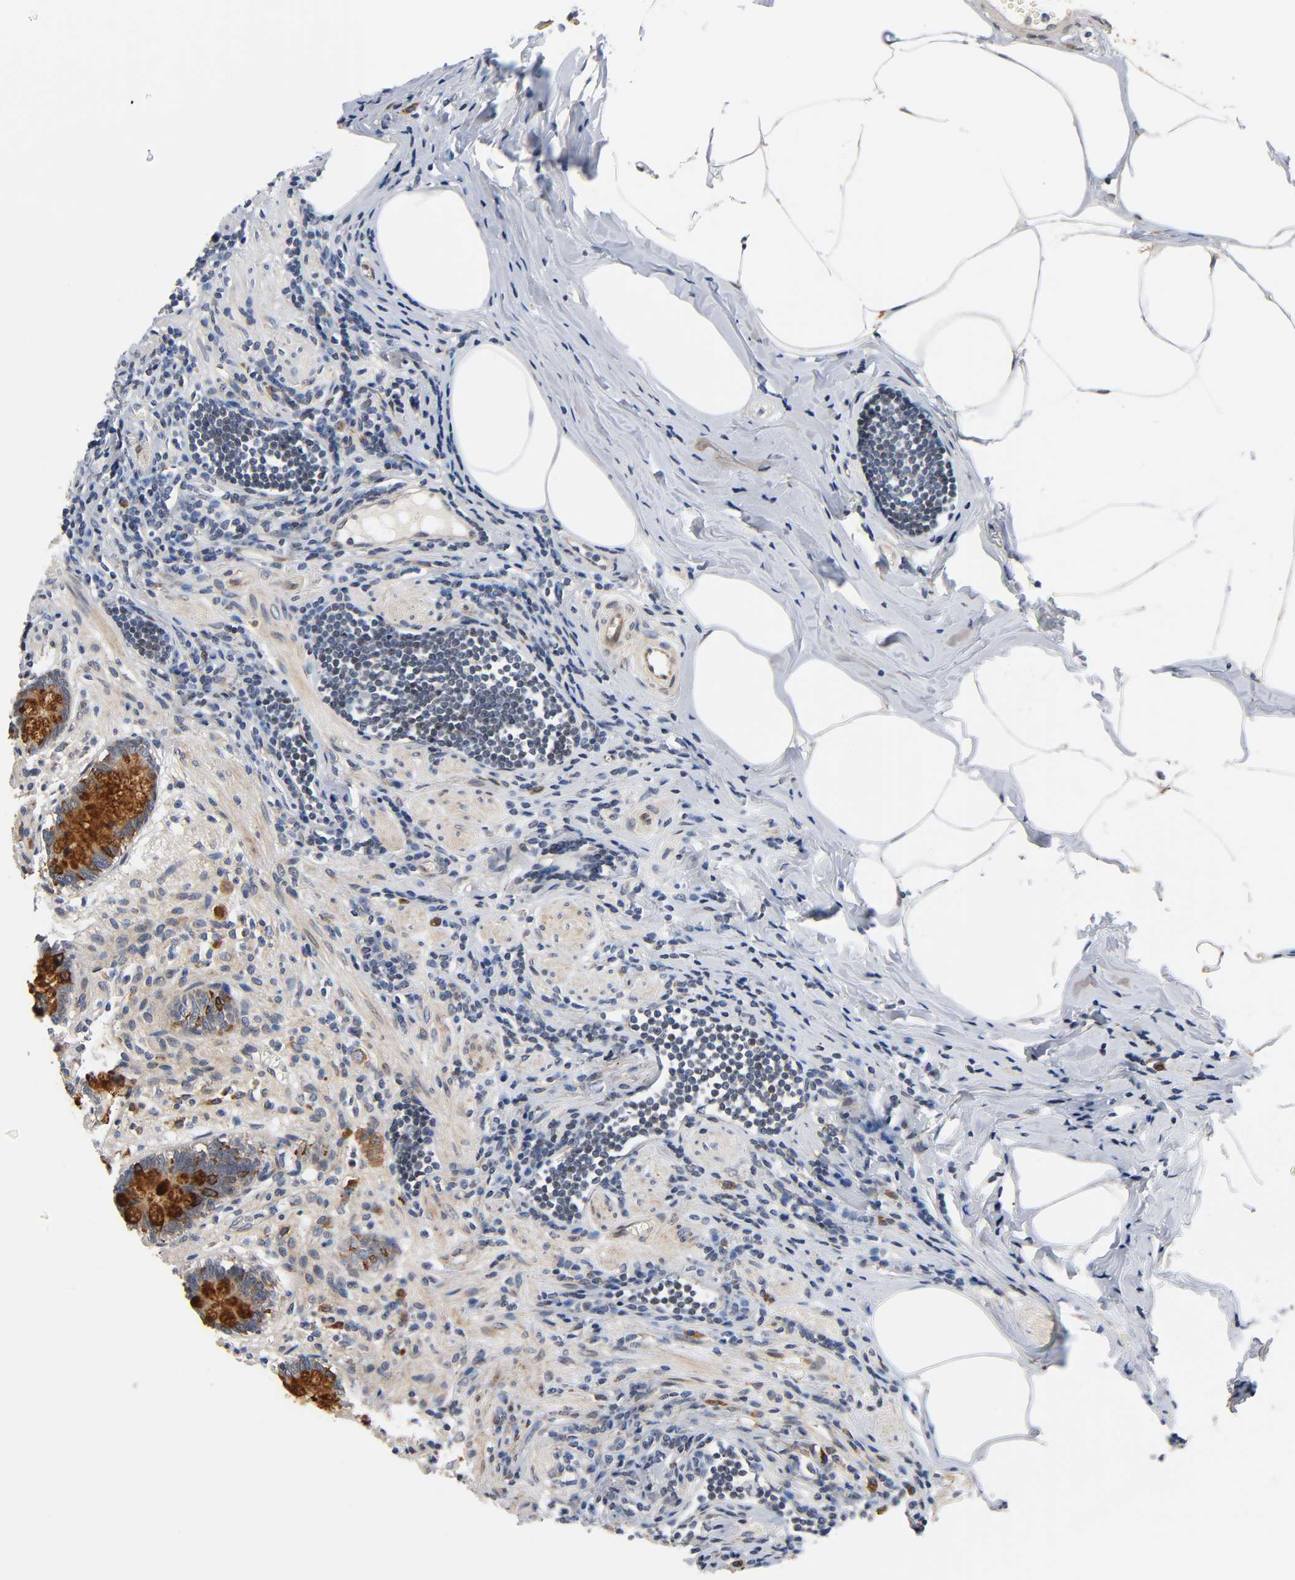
{"staining": {"intensity": "strong", "quantity": "<25%", "location": "cytoplasmic/membranous"}, "tissue": "appendix", "cell_type": "Glandular cells", "image_type": "normal", "snomed": [{"axis": "morphology", "description": "Normal tissue, NOS"}, {"axis": "topography", "description": "Appendix"}], "caption": "Benign appendix shows strong cytoplasmic/membranous positivity in approximately <25% of glandular cells, visualized by immunohistochemistry. (DAB IHC, brown staining for protein, blue staining for nuclei).", "gene": "ASB6", "patient": {"sex": "female", "age": 50}}